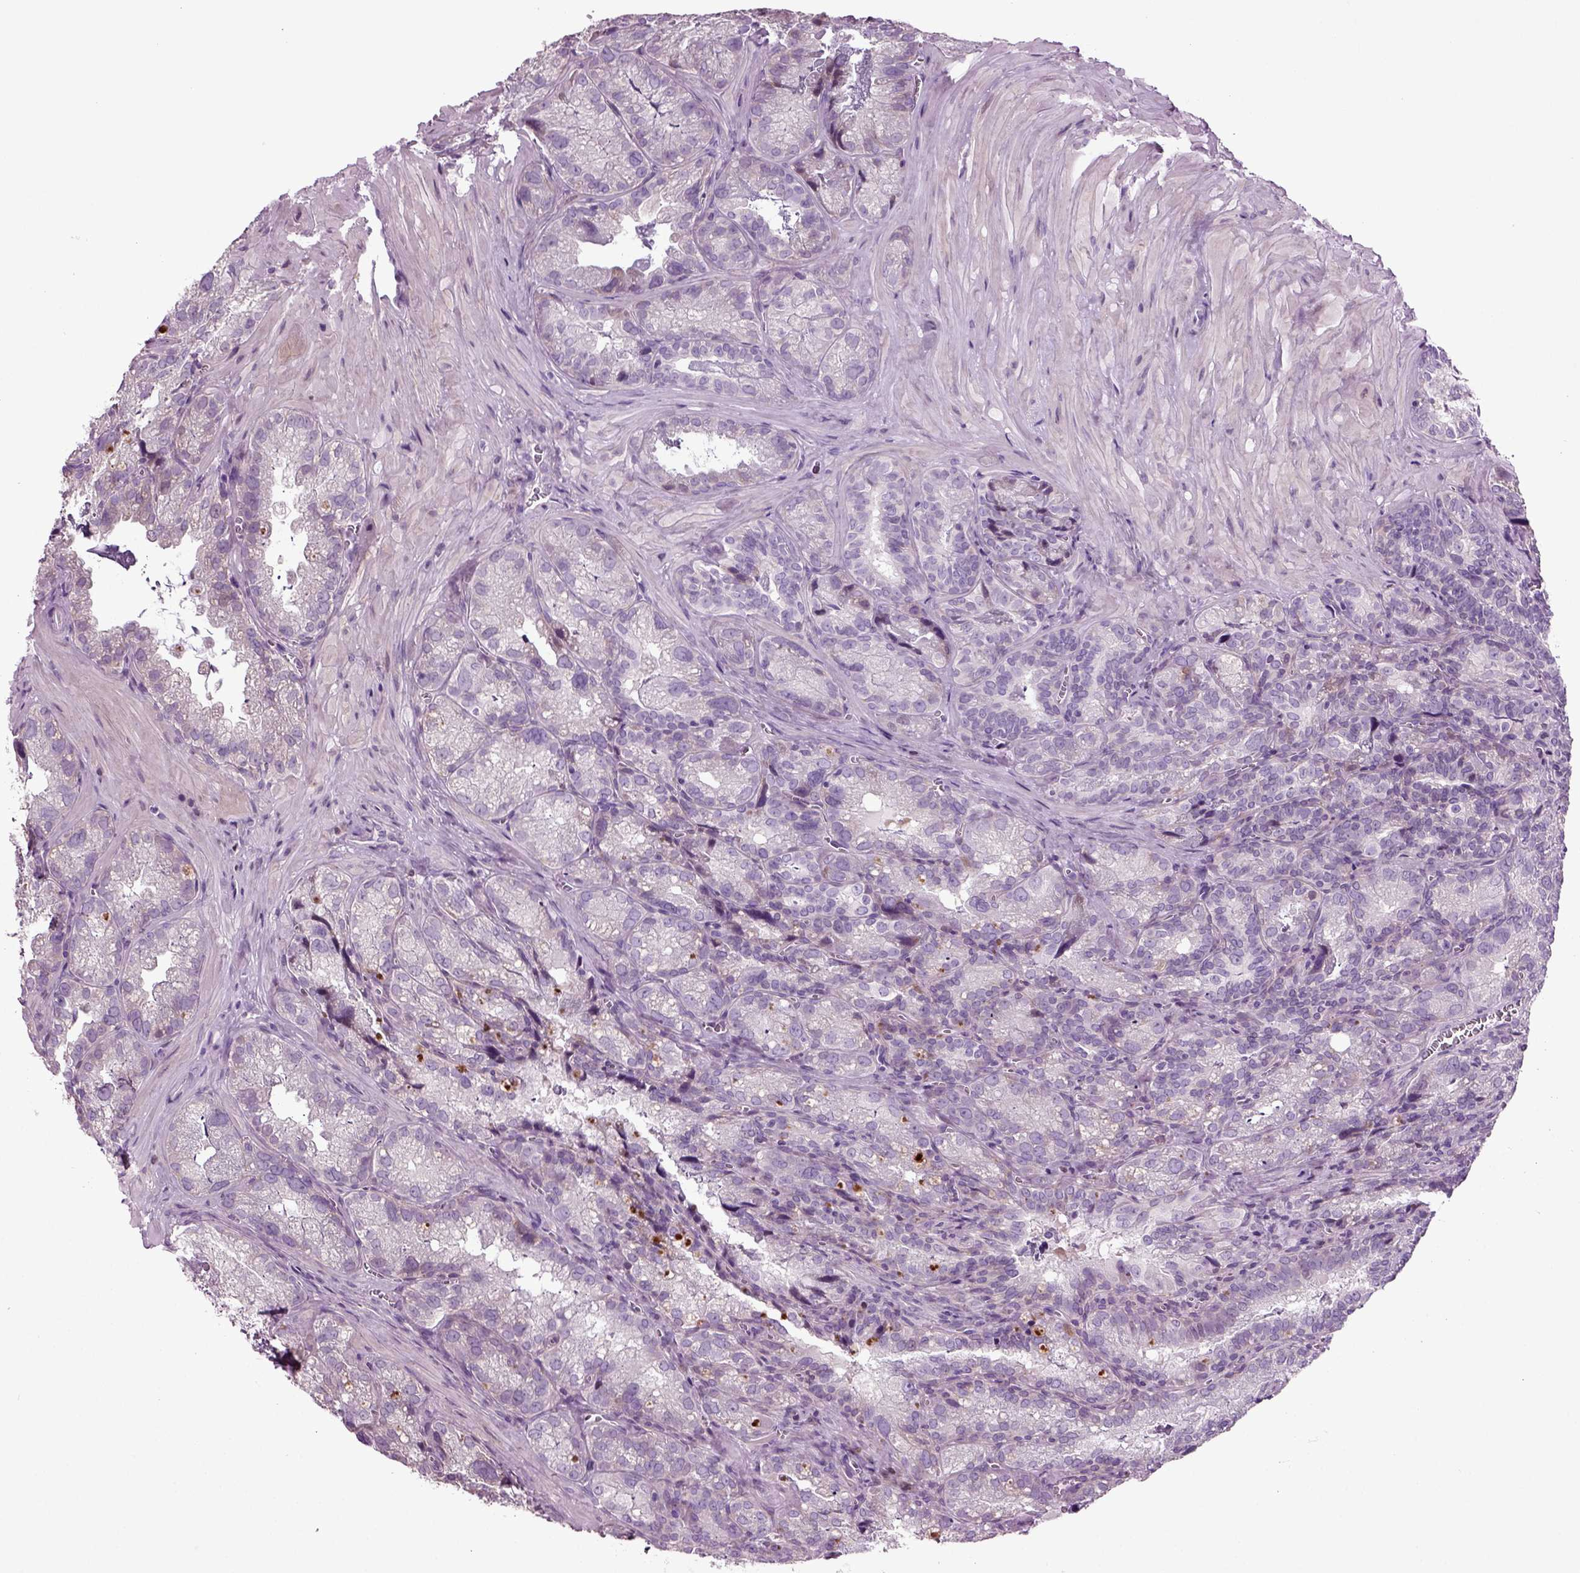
{"staining": {"intensity": "negative", "quantity": "none", "location": "none"}, "tissue": "seminal vesicle", "cell_type": "Glandular cells", "image_type": "normal", "snomed": [{"axis": "morphology", "description": "Normal tissue, NOS"}, {"axis": "topography", "description": "Seminal veicle"}], "caption": "DAB immunohistochemical staining of benign seminal vesicle demonstrates no significant expression in glandular cells.", "gene": "ARID3A", "patient": {"sex": "male", "age": 57}}